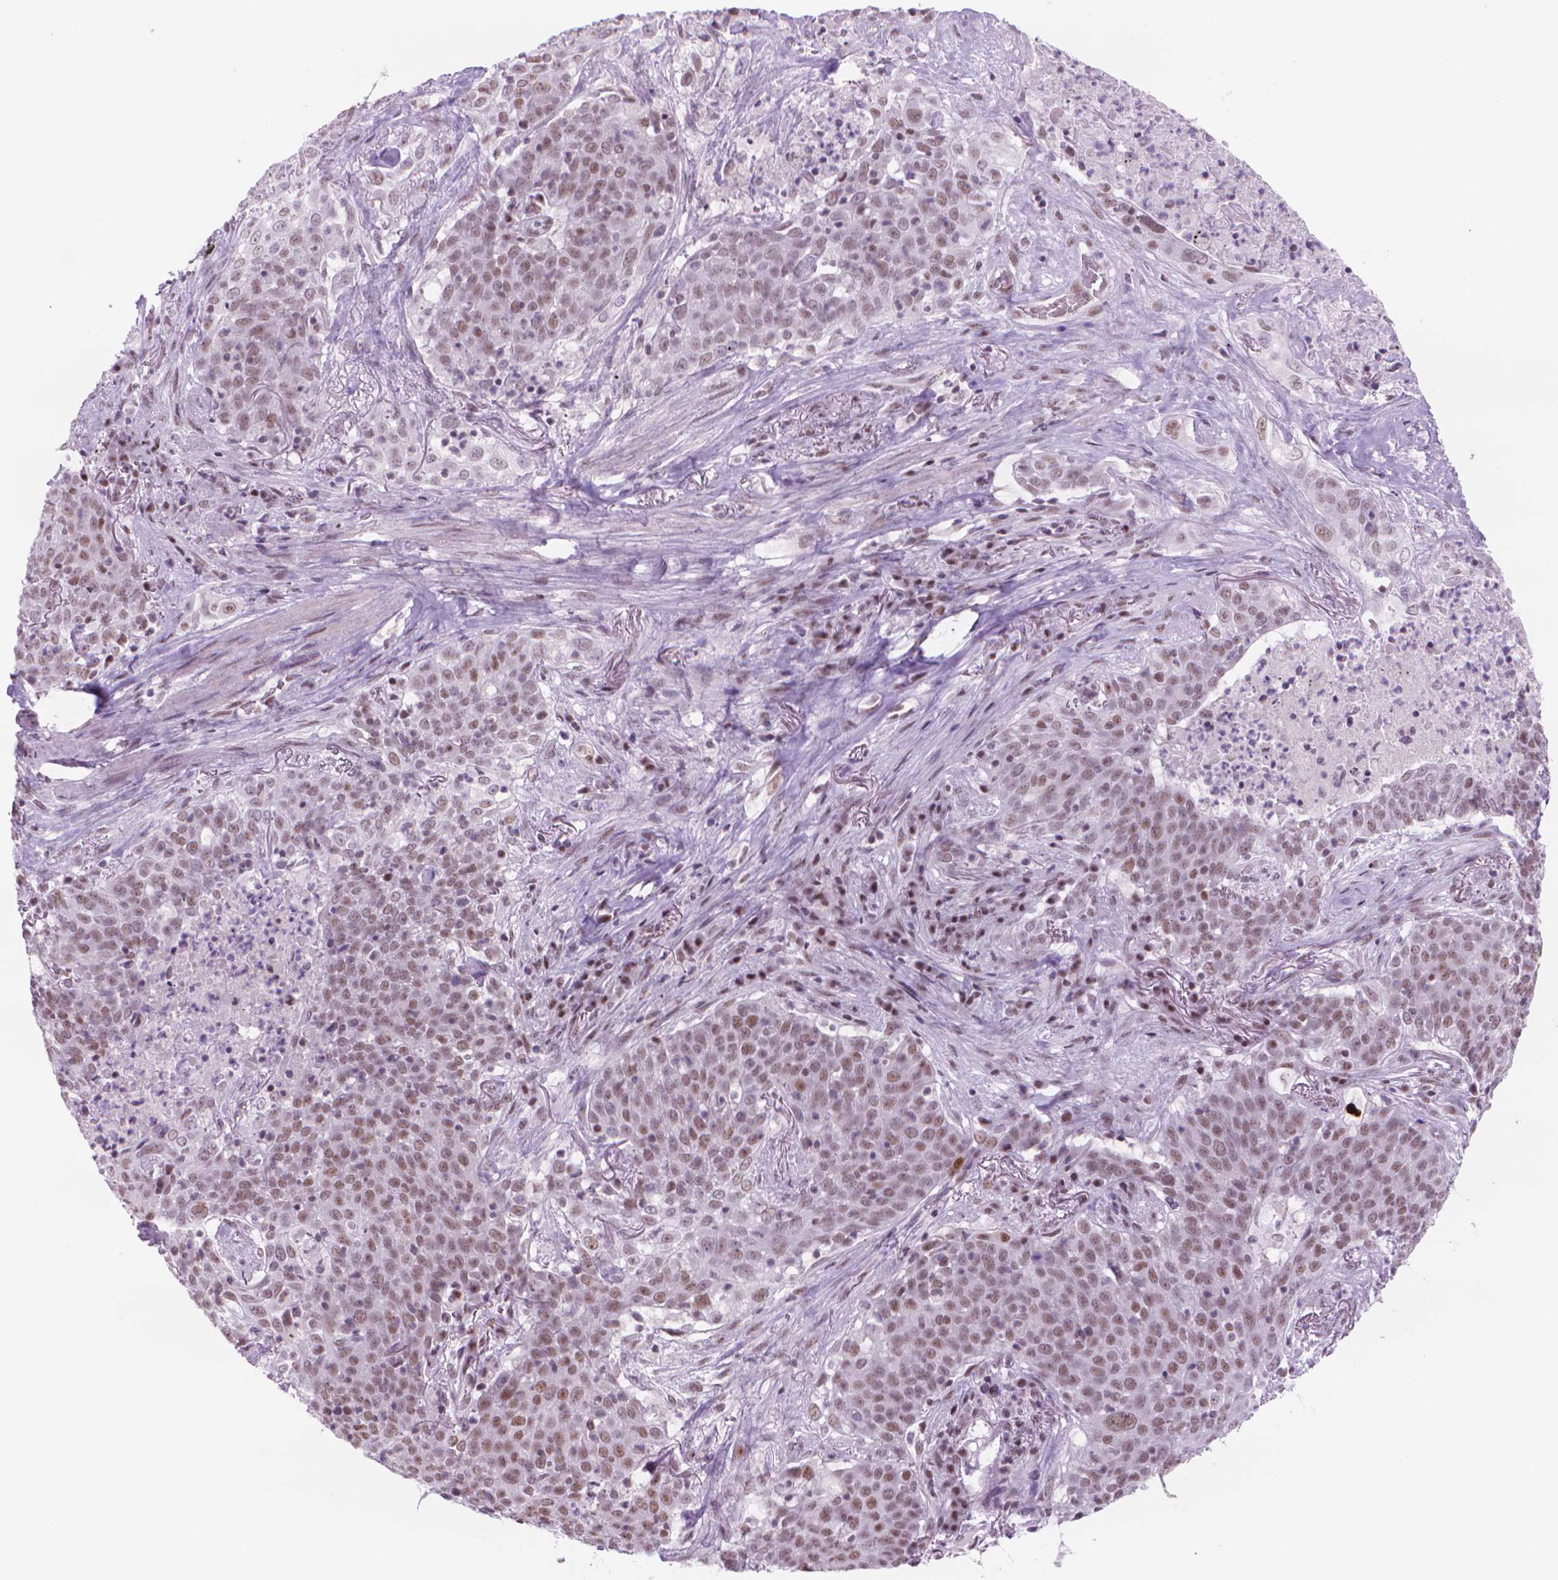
{"staining": {"intensity": "moderate", "quantity": ">75%", "location": "nuclear"}, "tissue": "lung cancer", "cell_type": "Tumor cells", "image_type": "cancer", "snomed": [{"axis": "morphology", "description": "Squamous cell carcinoma, NOS"}, {"axis": "topography", "description": "Lung"}], "caption": "Protein staining of lung cancer (squamous cell carcinoma) tissue reveals moderate nuclear staining in about >75% of tumor cells.", "gene": "POLR3D", "patient": {"sex": "male", "age": 82}}